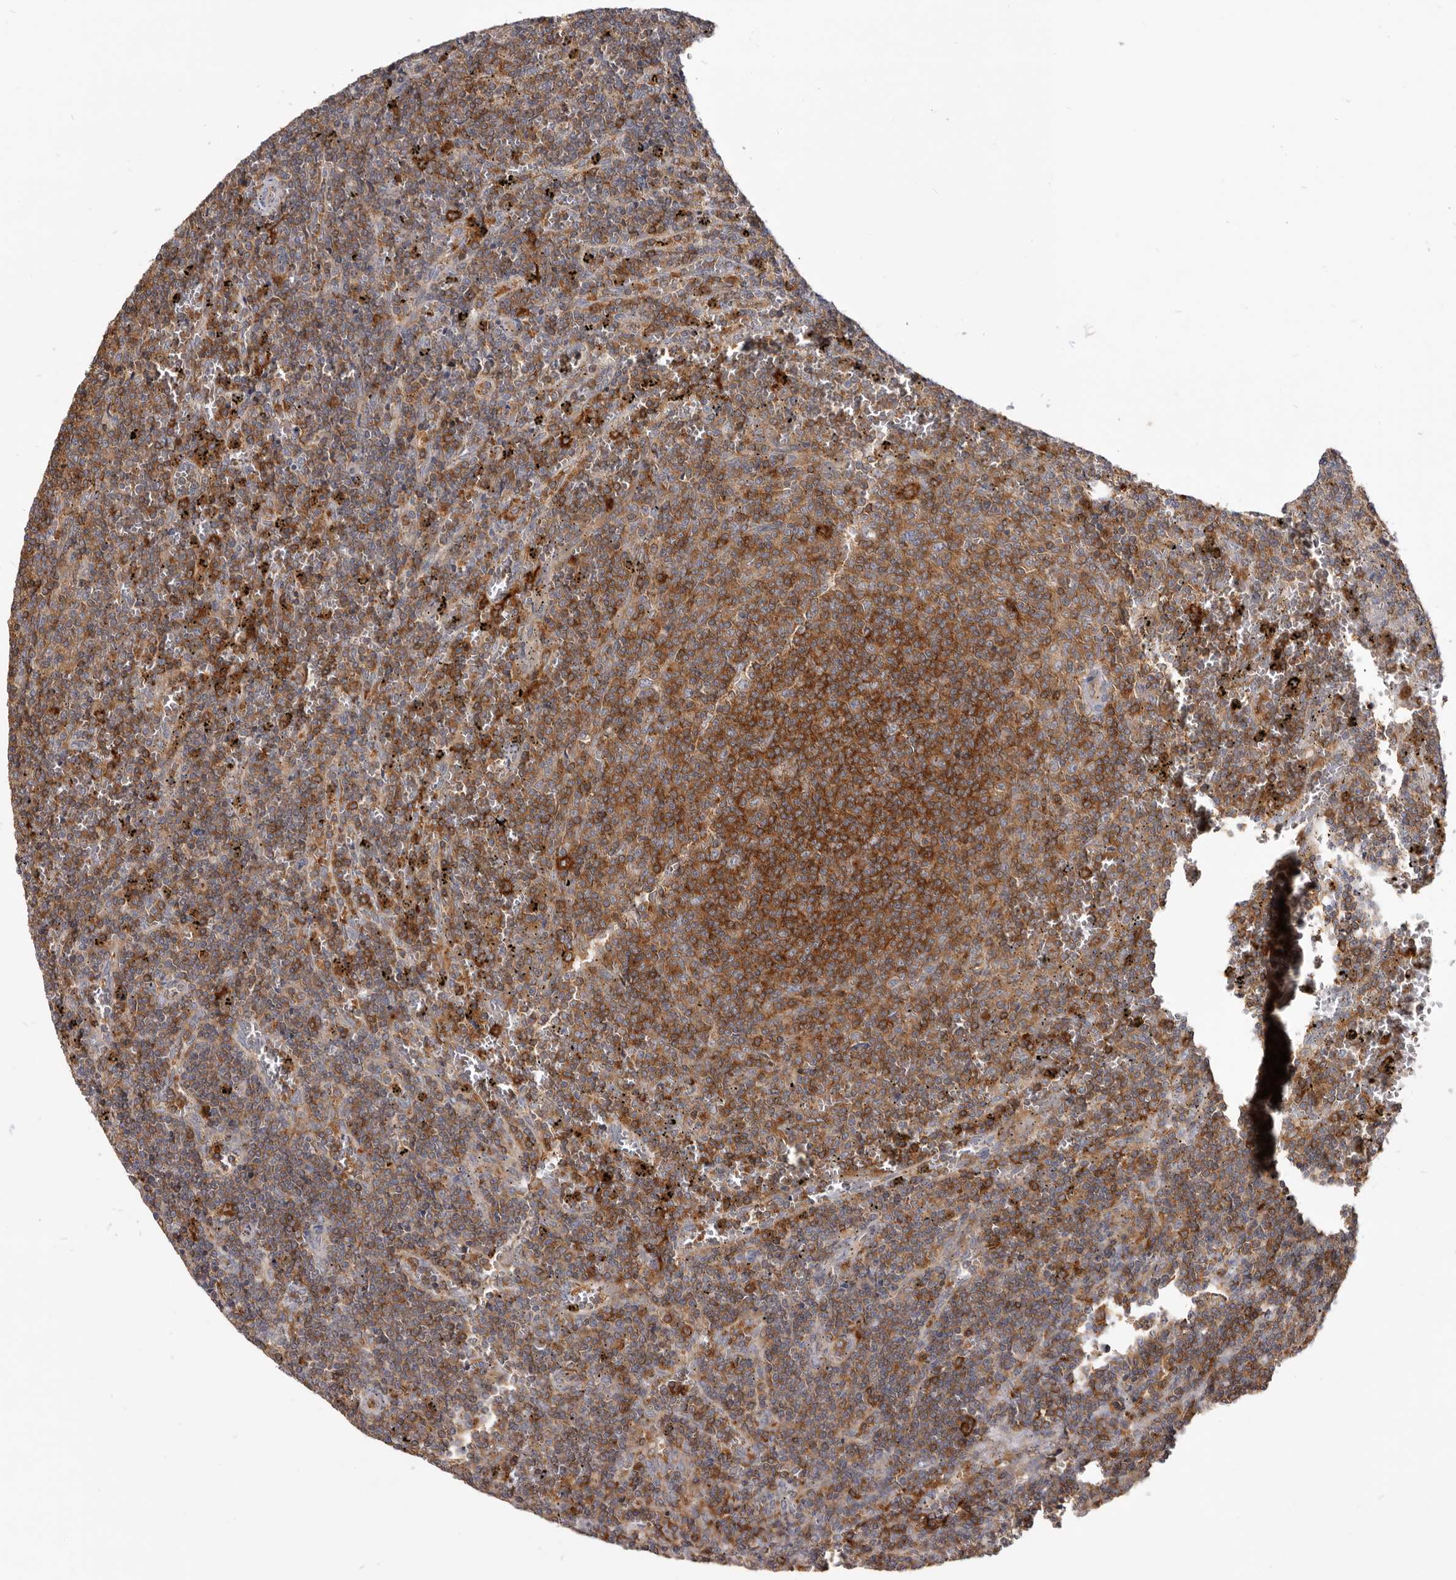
{"staining": {"intensity": "moderate", "quantity": ">75%", "location": "cytoplasmic/membranous"}, "tissue": "lymphoma", "cell_type": "Tumor cells", "image_type": "cancer", "snomed": [{"axis": "morphology", "description": "Malignant lymphoma, non-Hodgkin's type, Low grade"}, {"axis": "topography", "description": "Spleen"}], "caption": "IHC micrograph of neoplastic tissue: human lymphoma stained using IHC displays medium levels of moderate protein expression localized specifically in the cytoplasmic/membranous of tumor cells, appearing as a cytoplasmic/membranous brown color.", "gene": "CBL", "patient": {"sex": "female", "age": 50}}